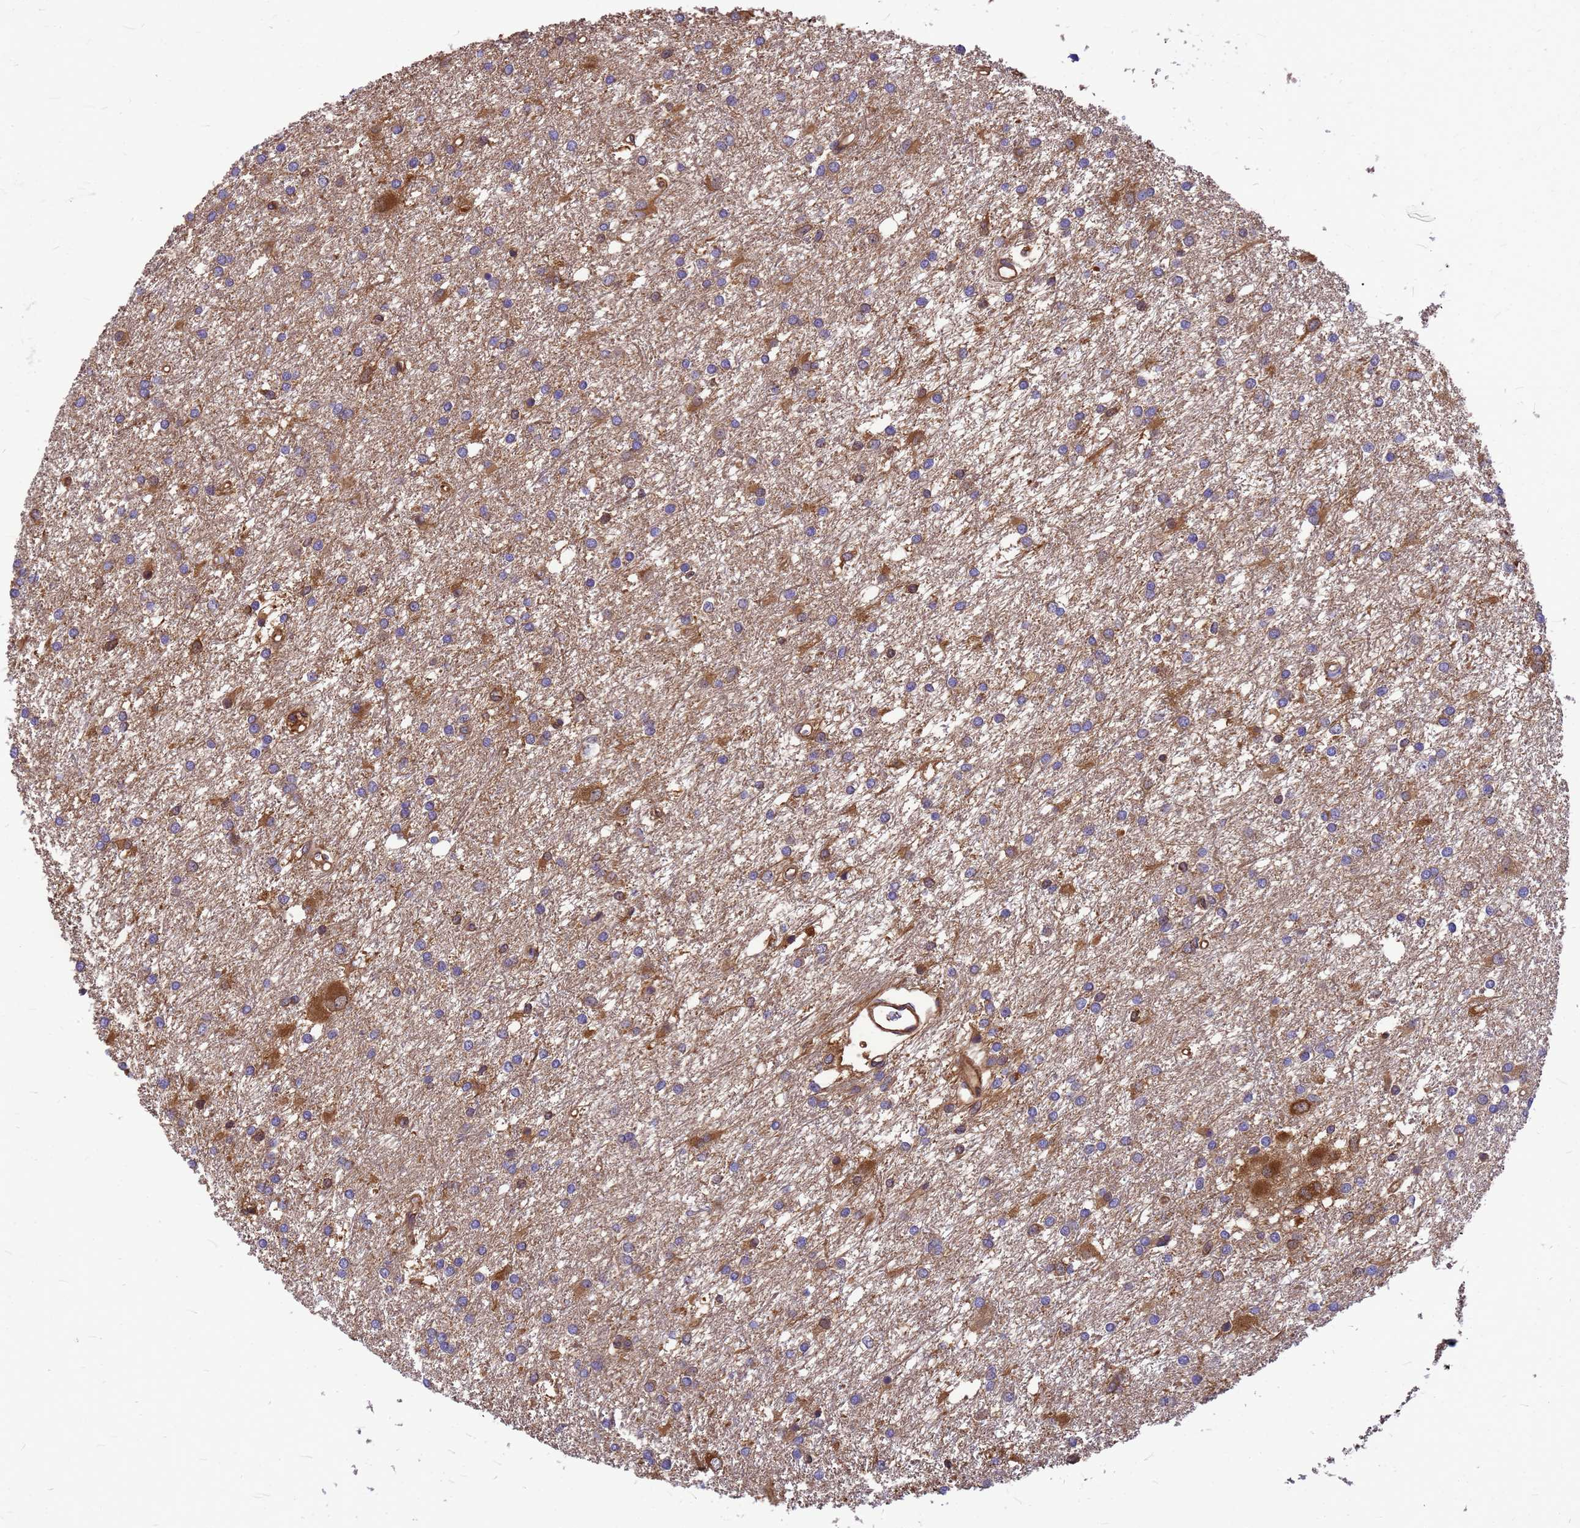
{"staining": {"intensity": "moderate", "quantity": "<25%", "location": "cytoplasmic/membranous"}, "tissue": "glioma", "cell_type": "Tumor cells", "image_type": "cancer", "snomed": [{"axis": "morphology", "description": "Glioma, malignant, High grade"}, {"axis": "topography", "description": "Brain"}], "caption": "An image showing moderate cytoplasmic/membranous expression in about <25% of tumor cells in high-grade glioma (malignant), as visualized by brown immunohistochemical staining.", "gene": "GID4", "patient": {"sex": "female", "age": 50}}